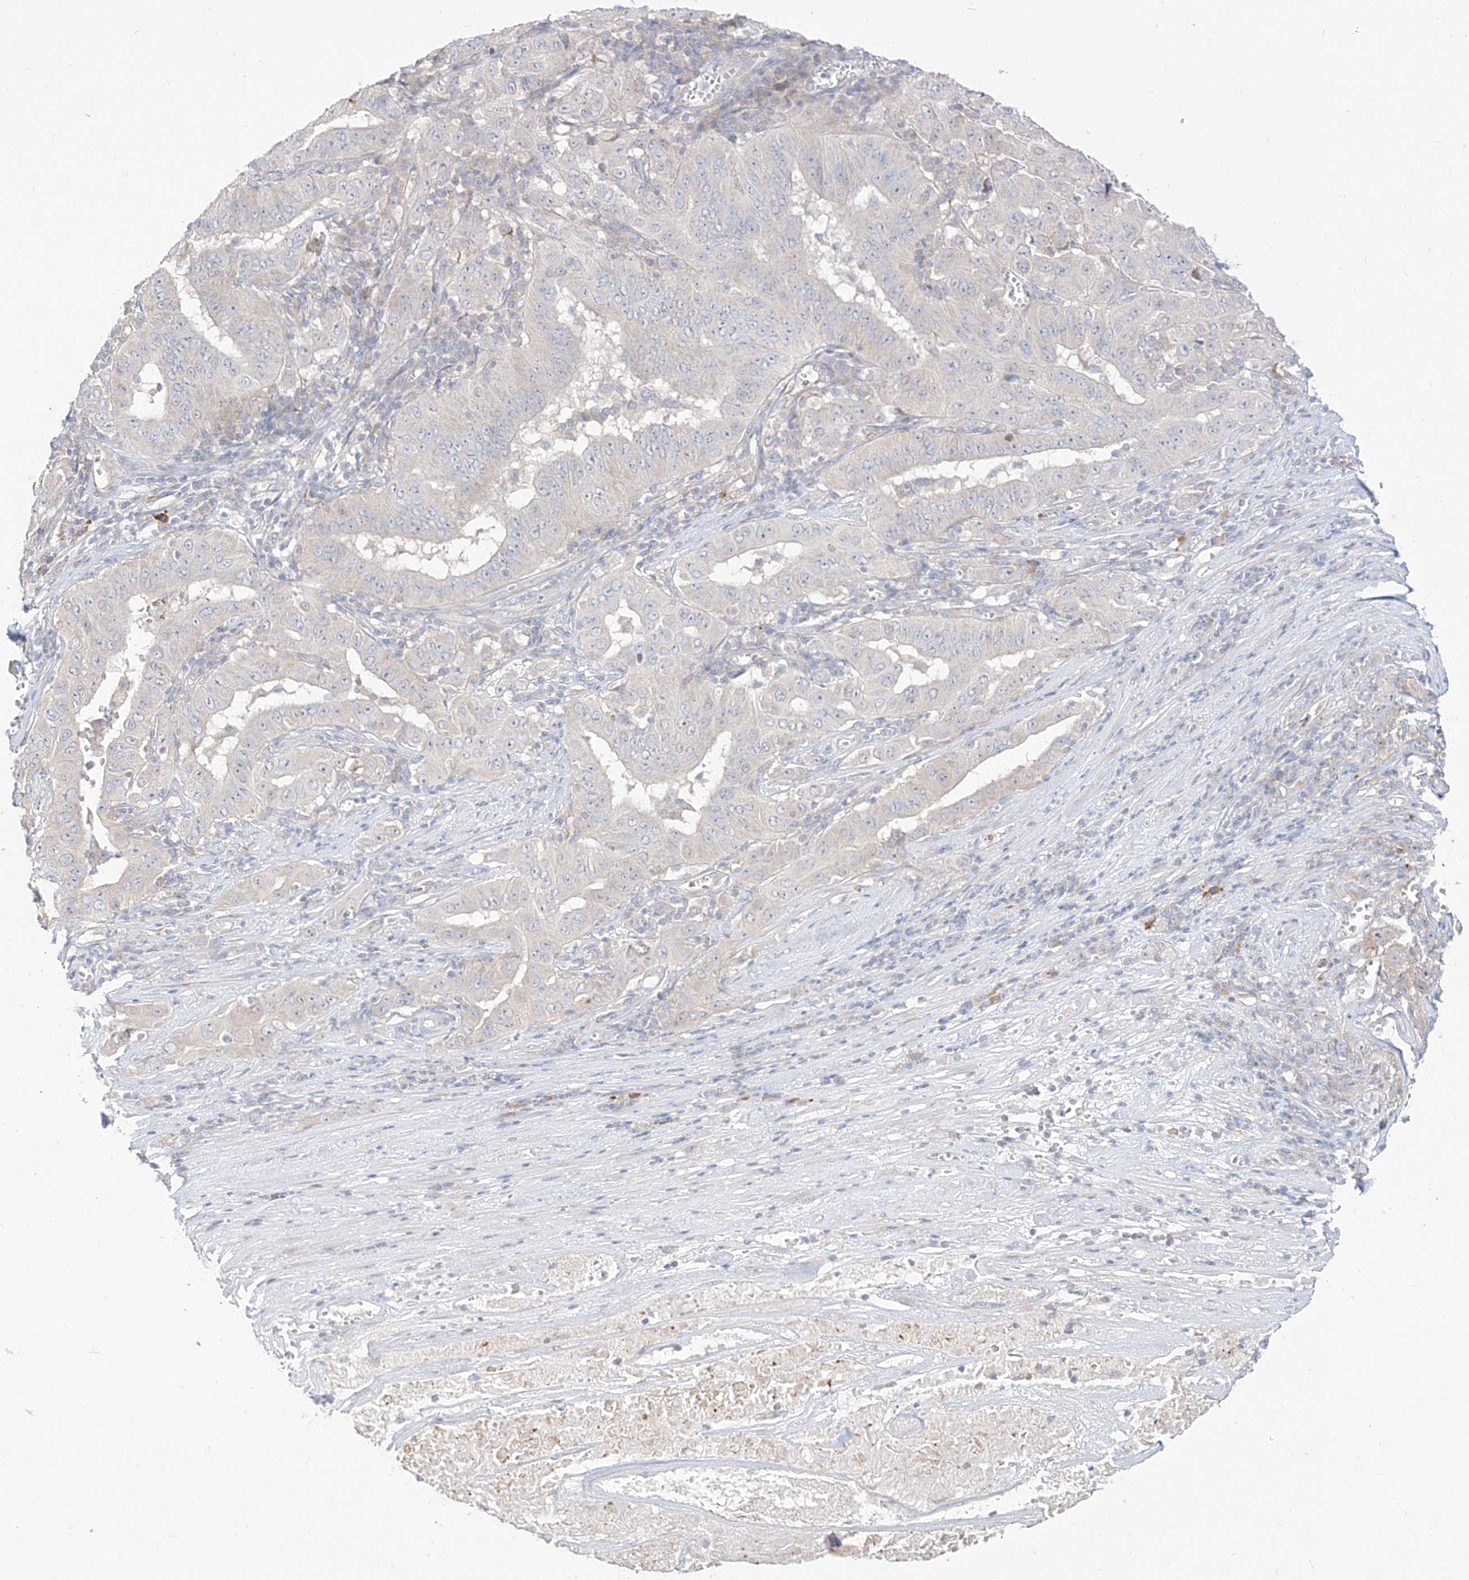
{"staining": {"intensity": "negative", "quantity": "none", "location": "none"}, "tissue": "pancreatic cancer", "cell_type": "Tumor cells", "image_type": "cancer", "snomed": [{"axis": "morphology", "description": "Adenocarcinoma, NOS"}, {"axis": "topography", "description": "Pancreas"}], "caption": "An IHC photomicrograph of adenocarcinoma (pancreatic) is shown. There is no staining in tumor cells of adenocarcinoma (pancreatic).", "gene": "SYTL3", "patient": {"sex": "male", "age": 63}}